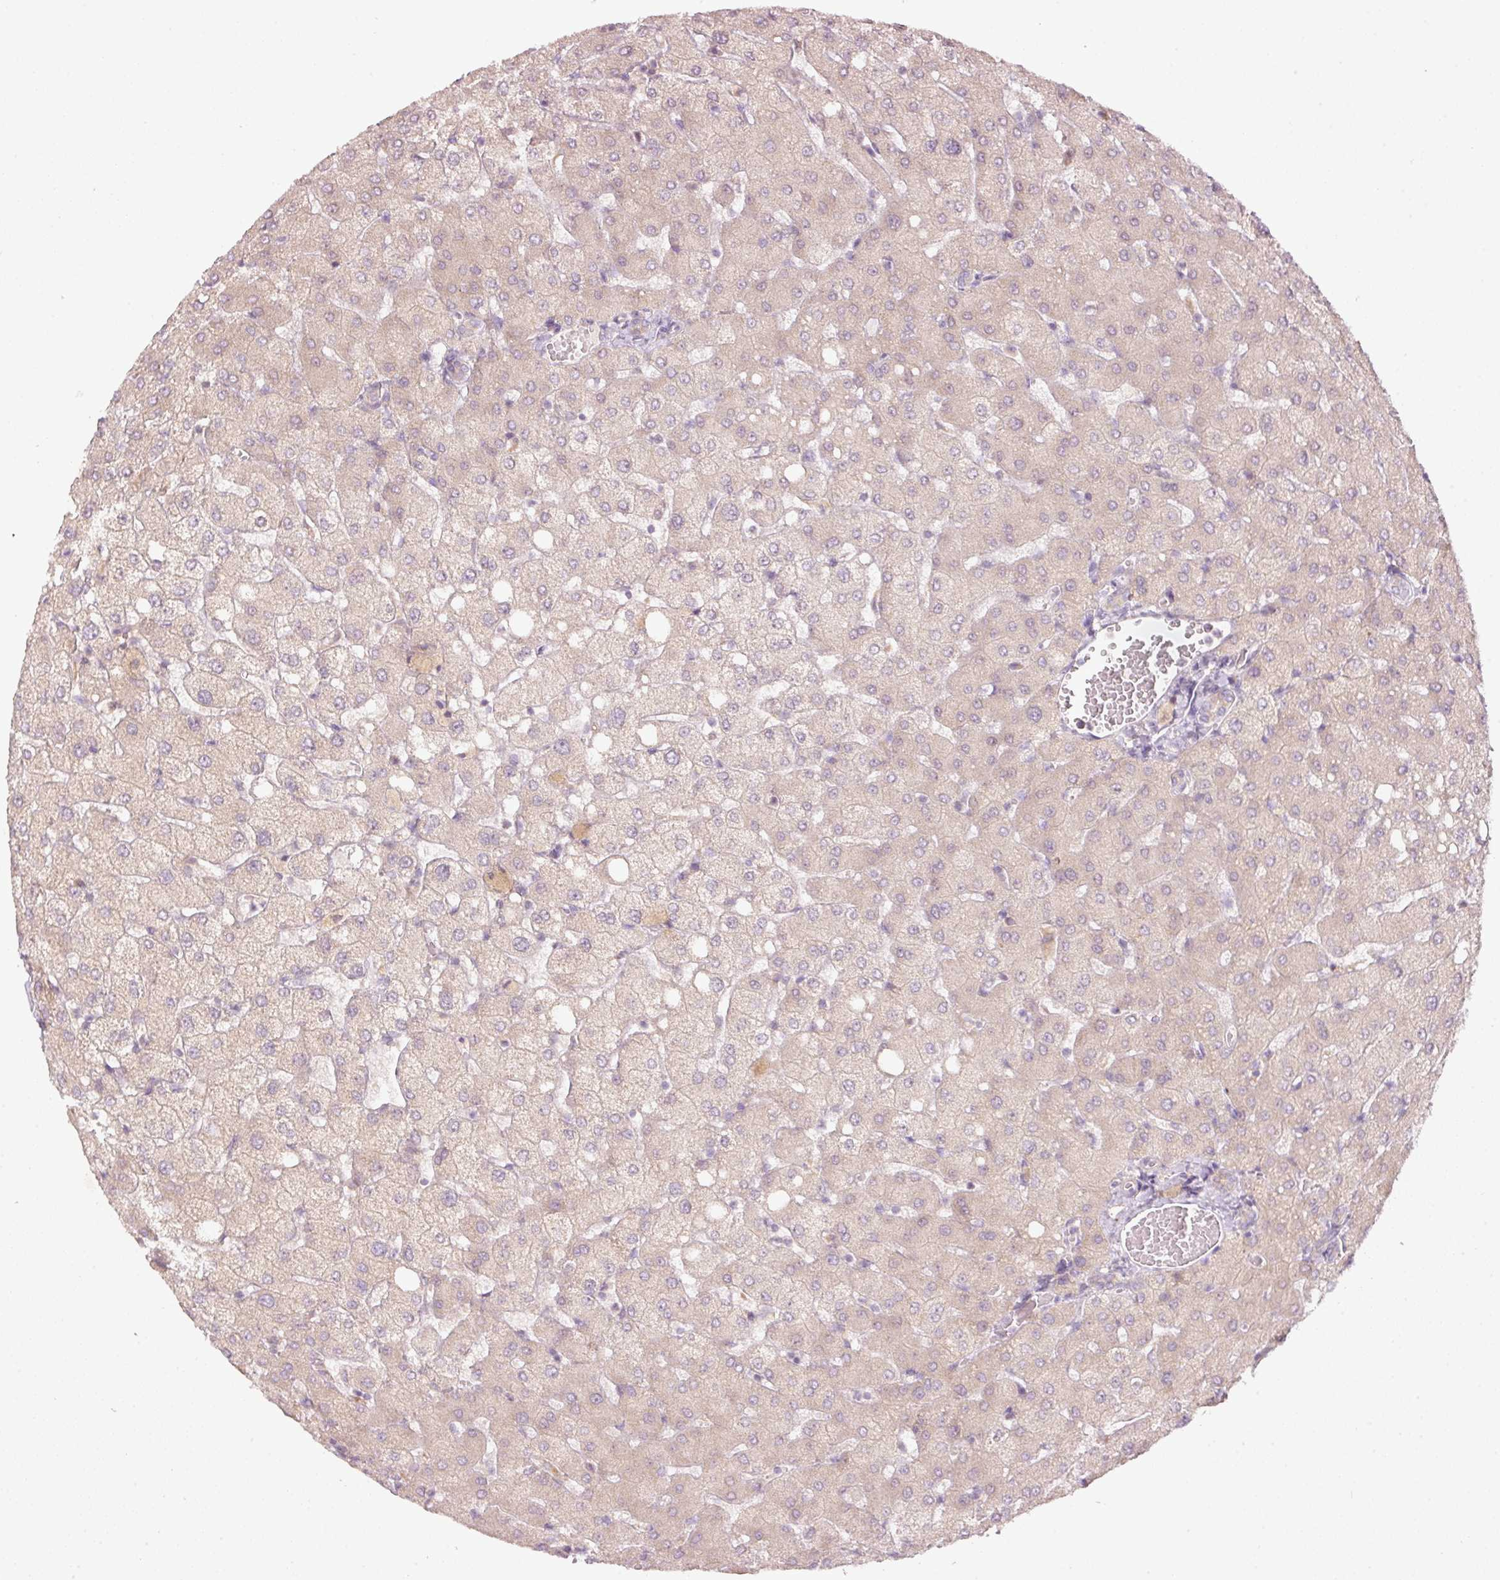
{"staining": {"intensity": "negative", "quantity": "none", "location": "none"}, "tissue": "liver", "cell_type": "Cholangiocytes", "image_type": "normal", "snomed": [{"axis": "morphology", "description": "Normal tissue, NOS"}, {"axis": "topography", "description": "Liver"}], "caption": "The IHC micrograph has no significant staining in cholangiocytes of liver.", "gene": "MAP10", "patient": {"sex": "female", "age": 54}}